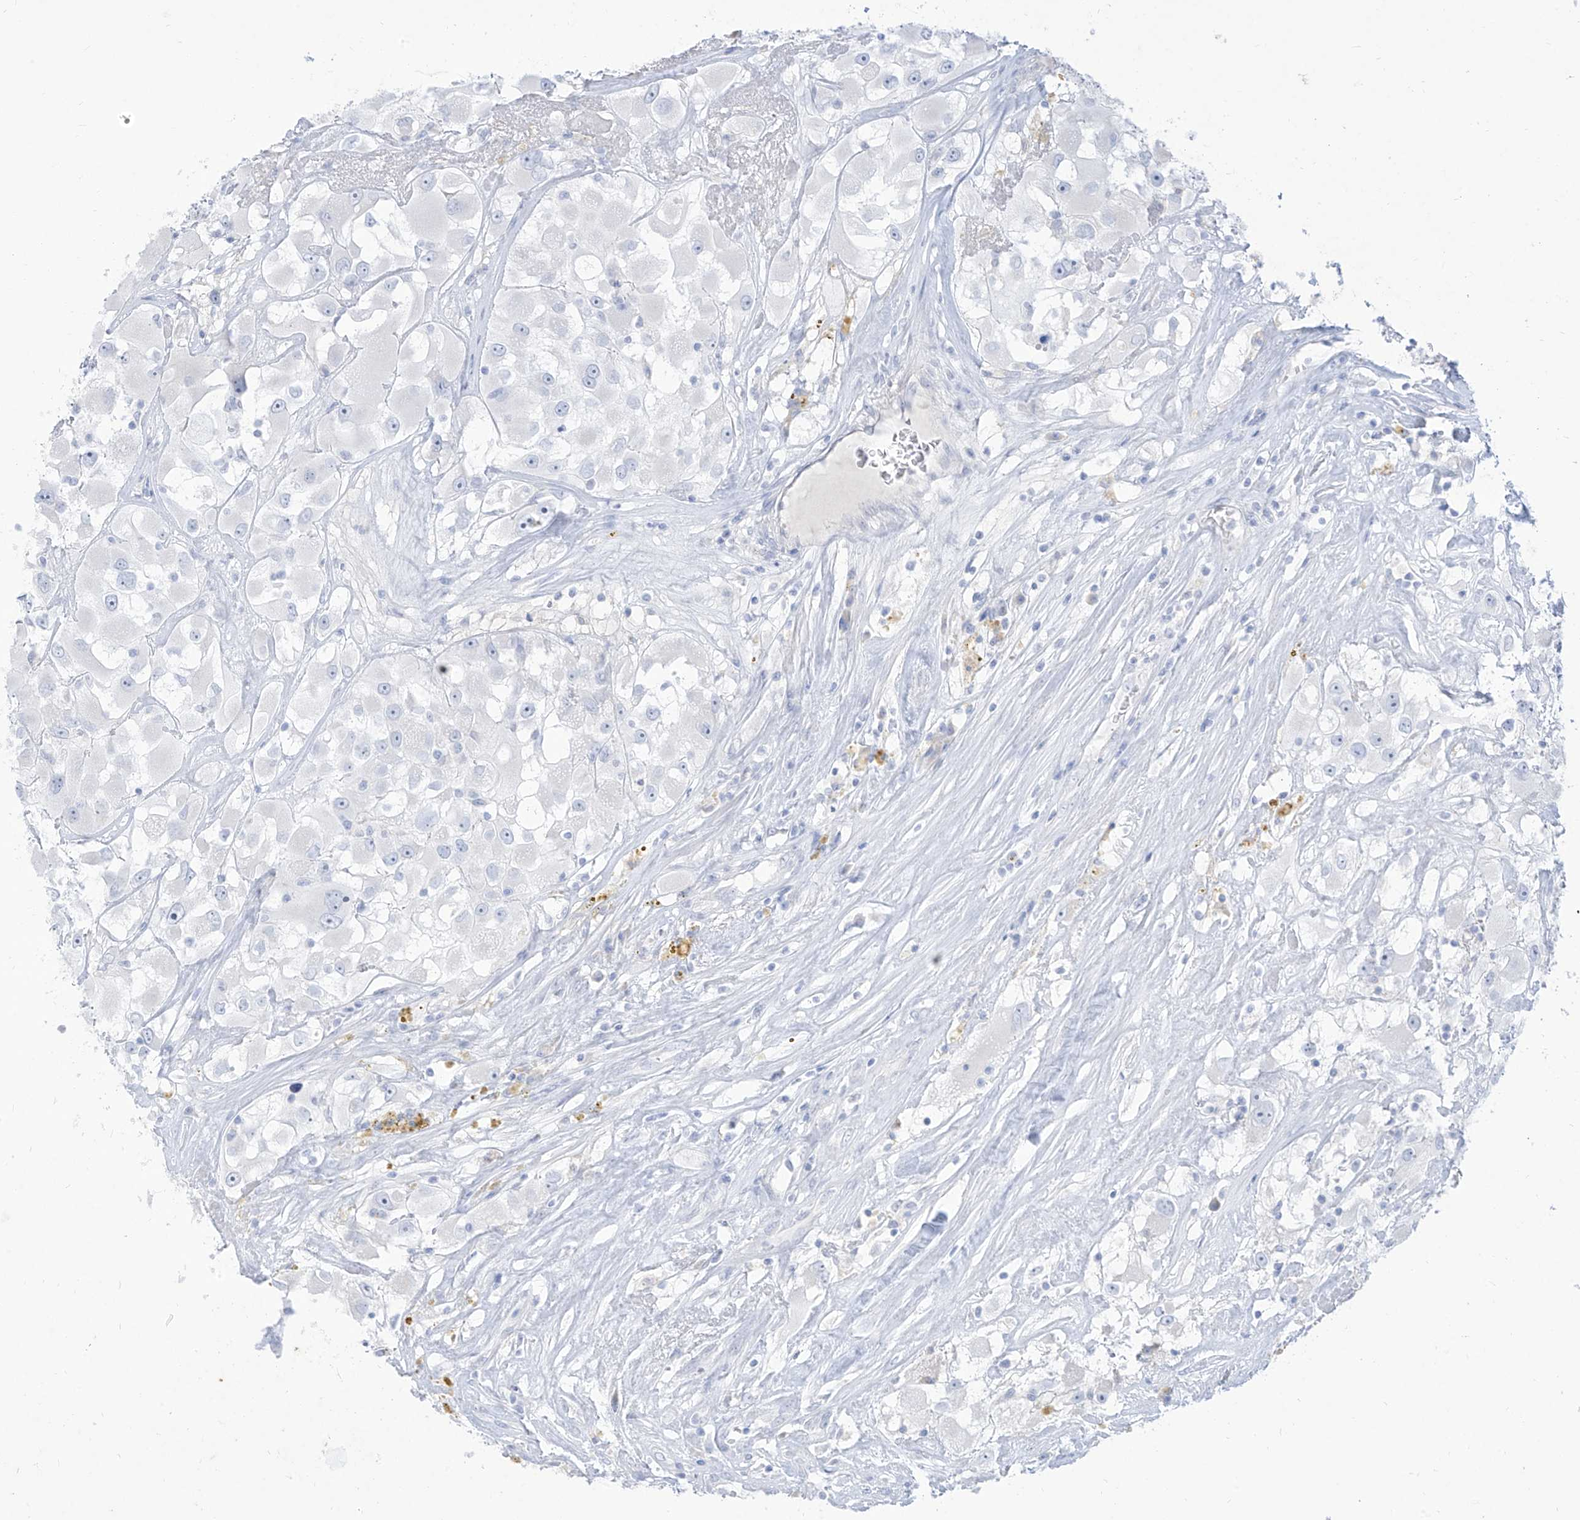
{"staining": {"intensity": "negative", "quantity": "none", "location": "none"}, "tissue": "renal cancer", "cell_type": "Tumor cells", "image_type": "cancer", "snomed": [{"axis": "morphology", "description": "Adenocarcinoma, NOS"}, {"axis": "topography", "description": "Kidney"}], "caption": "Tumor cells show no significant protein positivity in renal adenocarcinoma. (Immunohistochemistry (ihc), brightfield microscopy, high magnification).", "gene": "TGM4", "patient": {"sex": "female", "age": 52}}